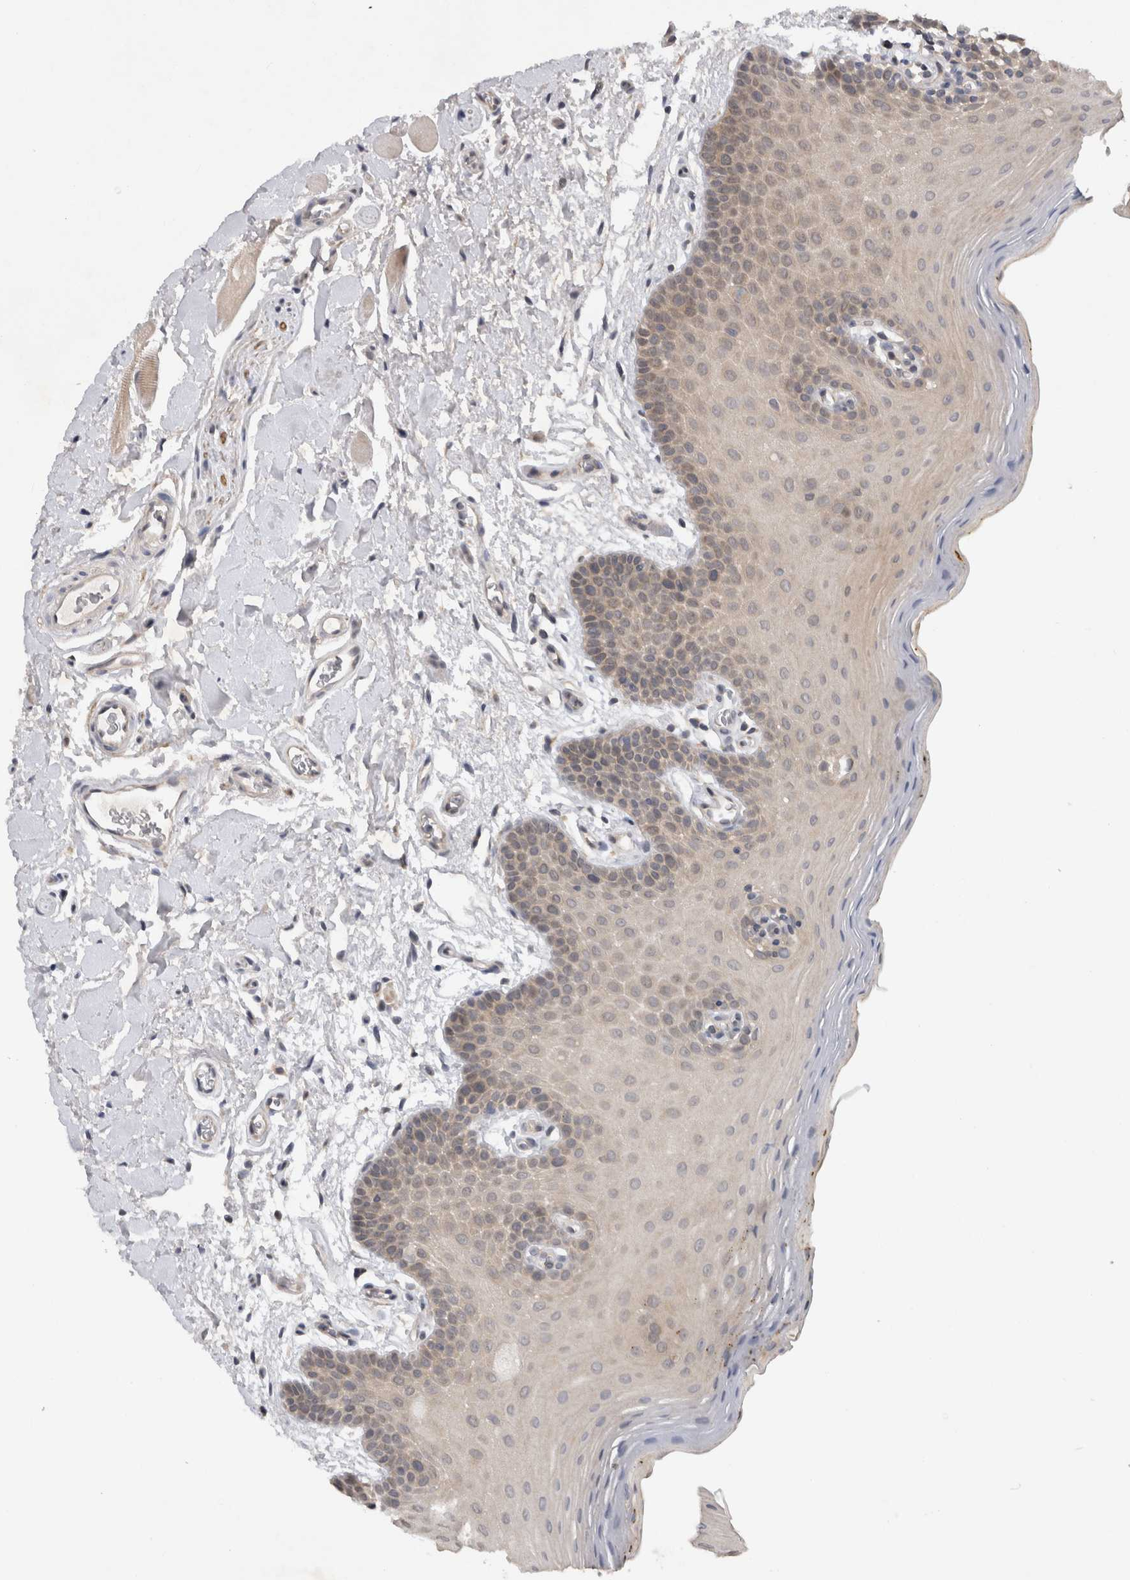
{"staining": {"intensity": "weak", "quantity": "25%-75%", "location": "cytoplasmic/membranous"}, "tissue": "oral mucosa", "cell_type": "Squamous epithelial cells", "image_type": "normal", "snomed": [{"axis": "morphology", "description": "Normal tissue, NOS"}, {"axis": "topography", "description": "Oral tissue"}], "caption": "Squamous epithelial cells exhibit low levels of weak cytoplasmic/membranous staining in approximately 25%-75% of cells in unremarkable oral mucosa.", "gene": "AASDHPPT", "patient": {"sex": "male", "age": 62}}